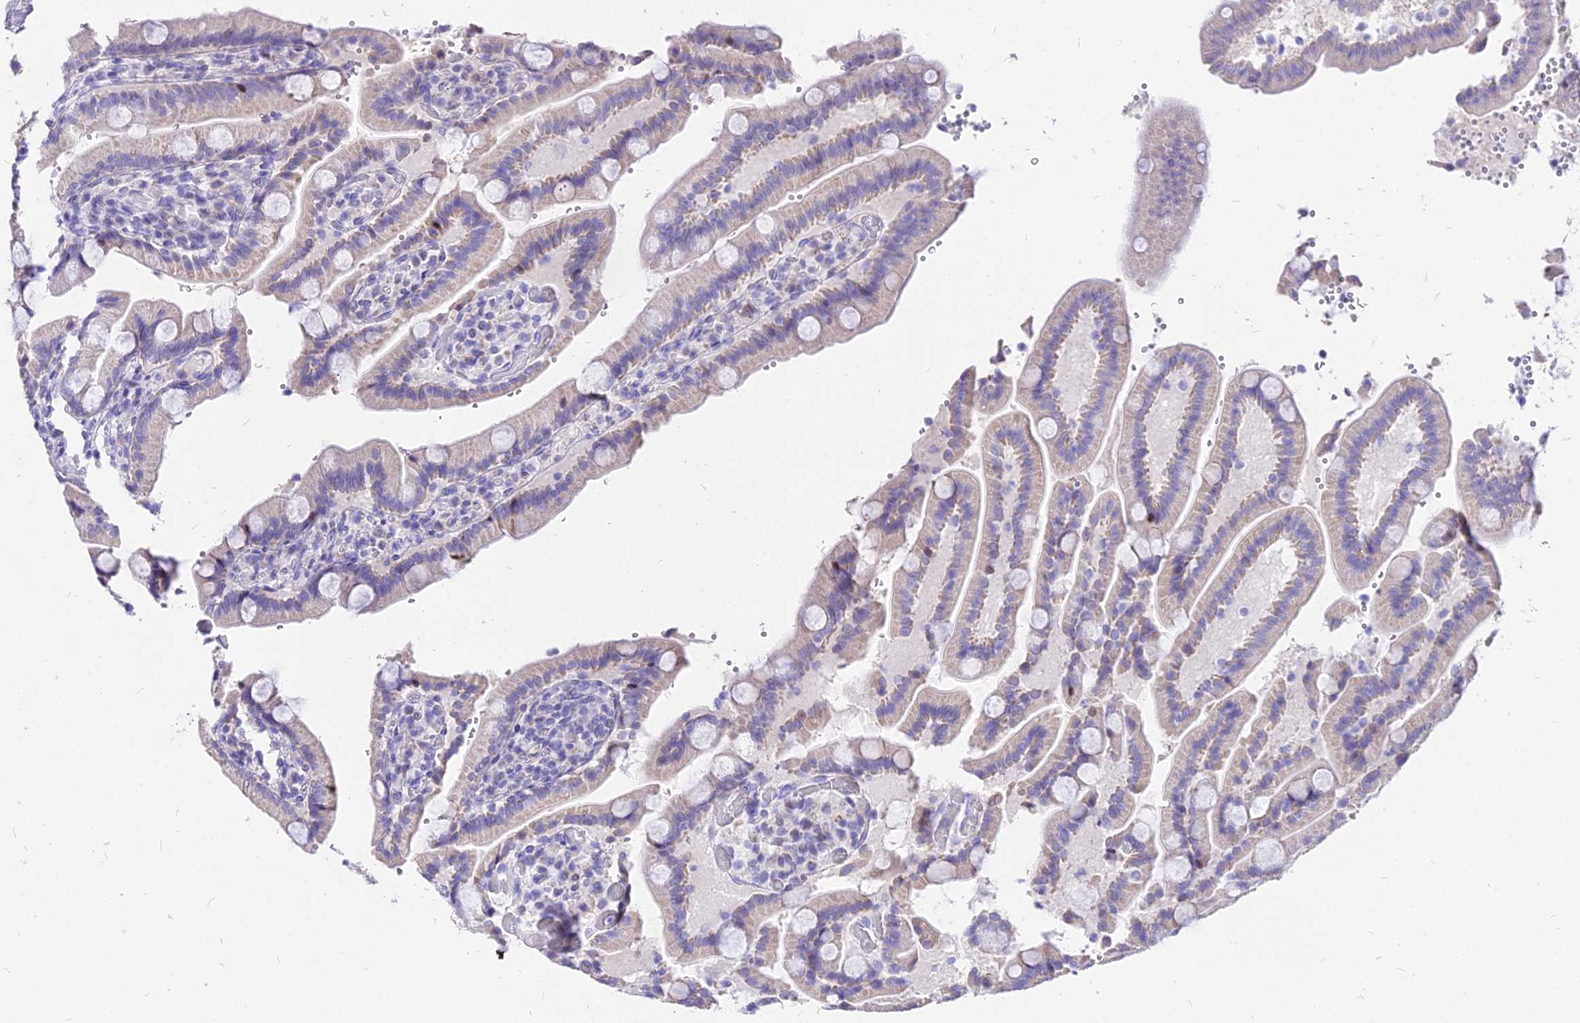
{"staining": {"intensity": "moderate", "quantity": "<25%", "location": "cytoplasmic/membranous"}, "tissue": "duodenum", "cell_type": "Glandular cells", "image_type": "normal", "snomed": [{"axis": "morphology", "description": "Normal tissue, NOS"}, {"axis": "topography", "description": "Duodenum"}], "caption": "Brown immunohistochemical staining in normal duodenum exhibits moderate cytoplasmic/membranous expression in about <25% of glandular cells.", "gene": "CARD18", "patient": {"sex": "female", "age": 62}}